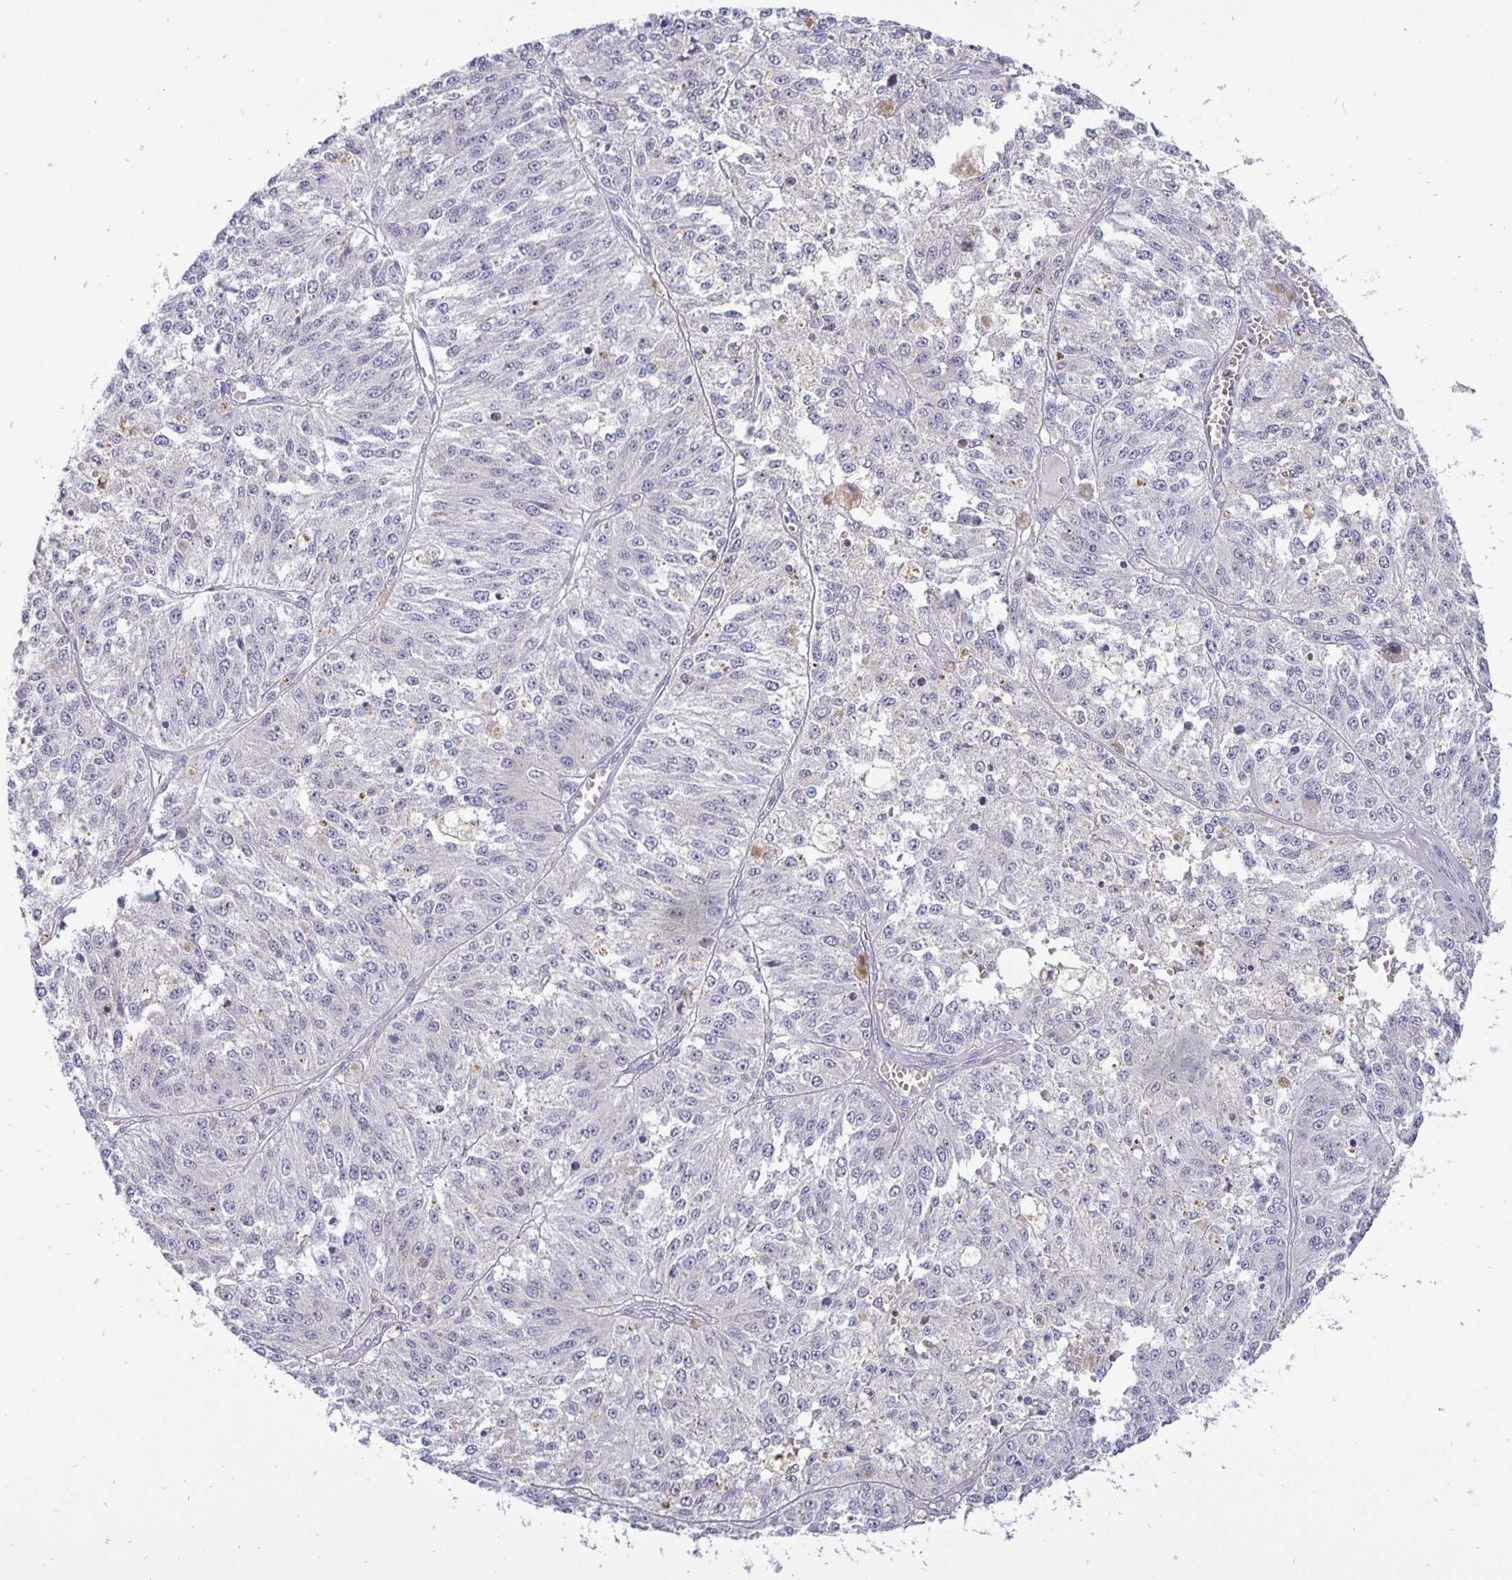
{"staining": {"intensity": "negative", "quantity": "none", "location": "none"}, "tissue": "melanoma", "cell_type": "Tumor cells", "image_type": "cancer", "snomed": [{"axis": "morphology", "description": "Malignant melanoma, Metastatic site"}, {"axis": "topography", "description": "Lymph node"}], "caption": "The photomicrograph exhibits no significant staining in tumor cells of malignant melanoma (metastatic site).", "gene": "ERBB2", "patient": {"sex": "female", "age": 64}}